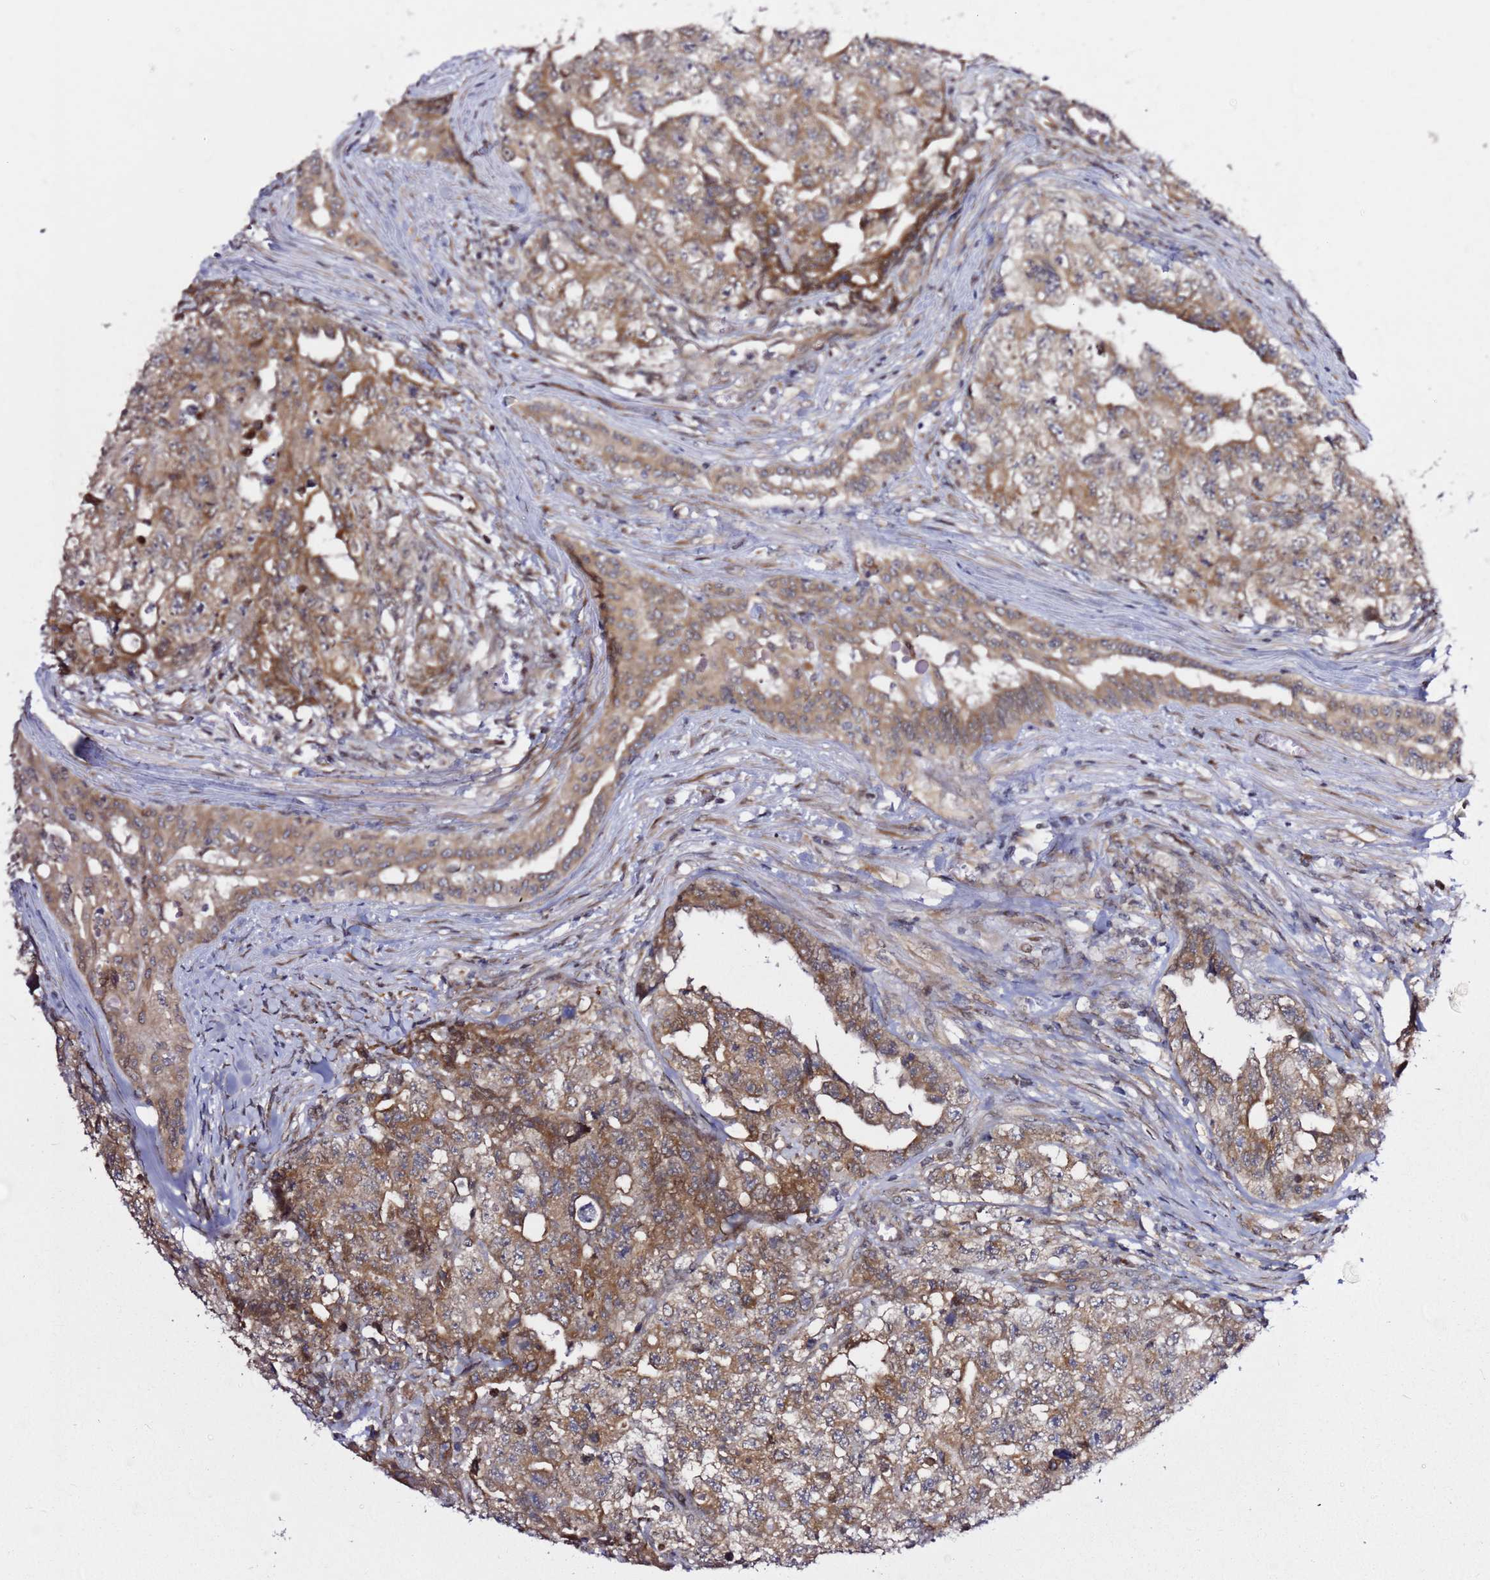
{"staining": {"intensity": "moderate", "quantity": ">75%", "location": "cytoplasmic/membranous"}, "tissue": "testis cancer", "cell_type": "Tumor cells", "image_type": "cancer", "snomed": [{"axis": "morphology", "description": "Carcinoma, Embryonal, NOS"}, {"axis": "topography", "description": "Testis"}], "caption": "A photomicrograph of human testis embryonal carcinoma stained for a protein exhibits moderate cytoplasmic/membranous brown staining in tumor cells. (DAB IHC with brightfield microscopy, high magnification).", "gene": "PRKAB2", "patient": {"sex": "male", "age": 31}}